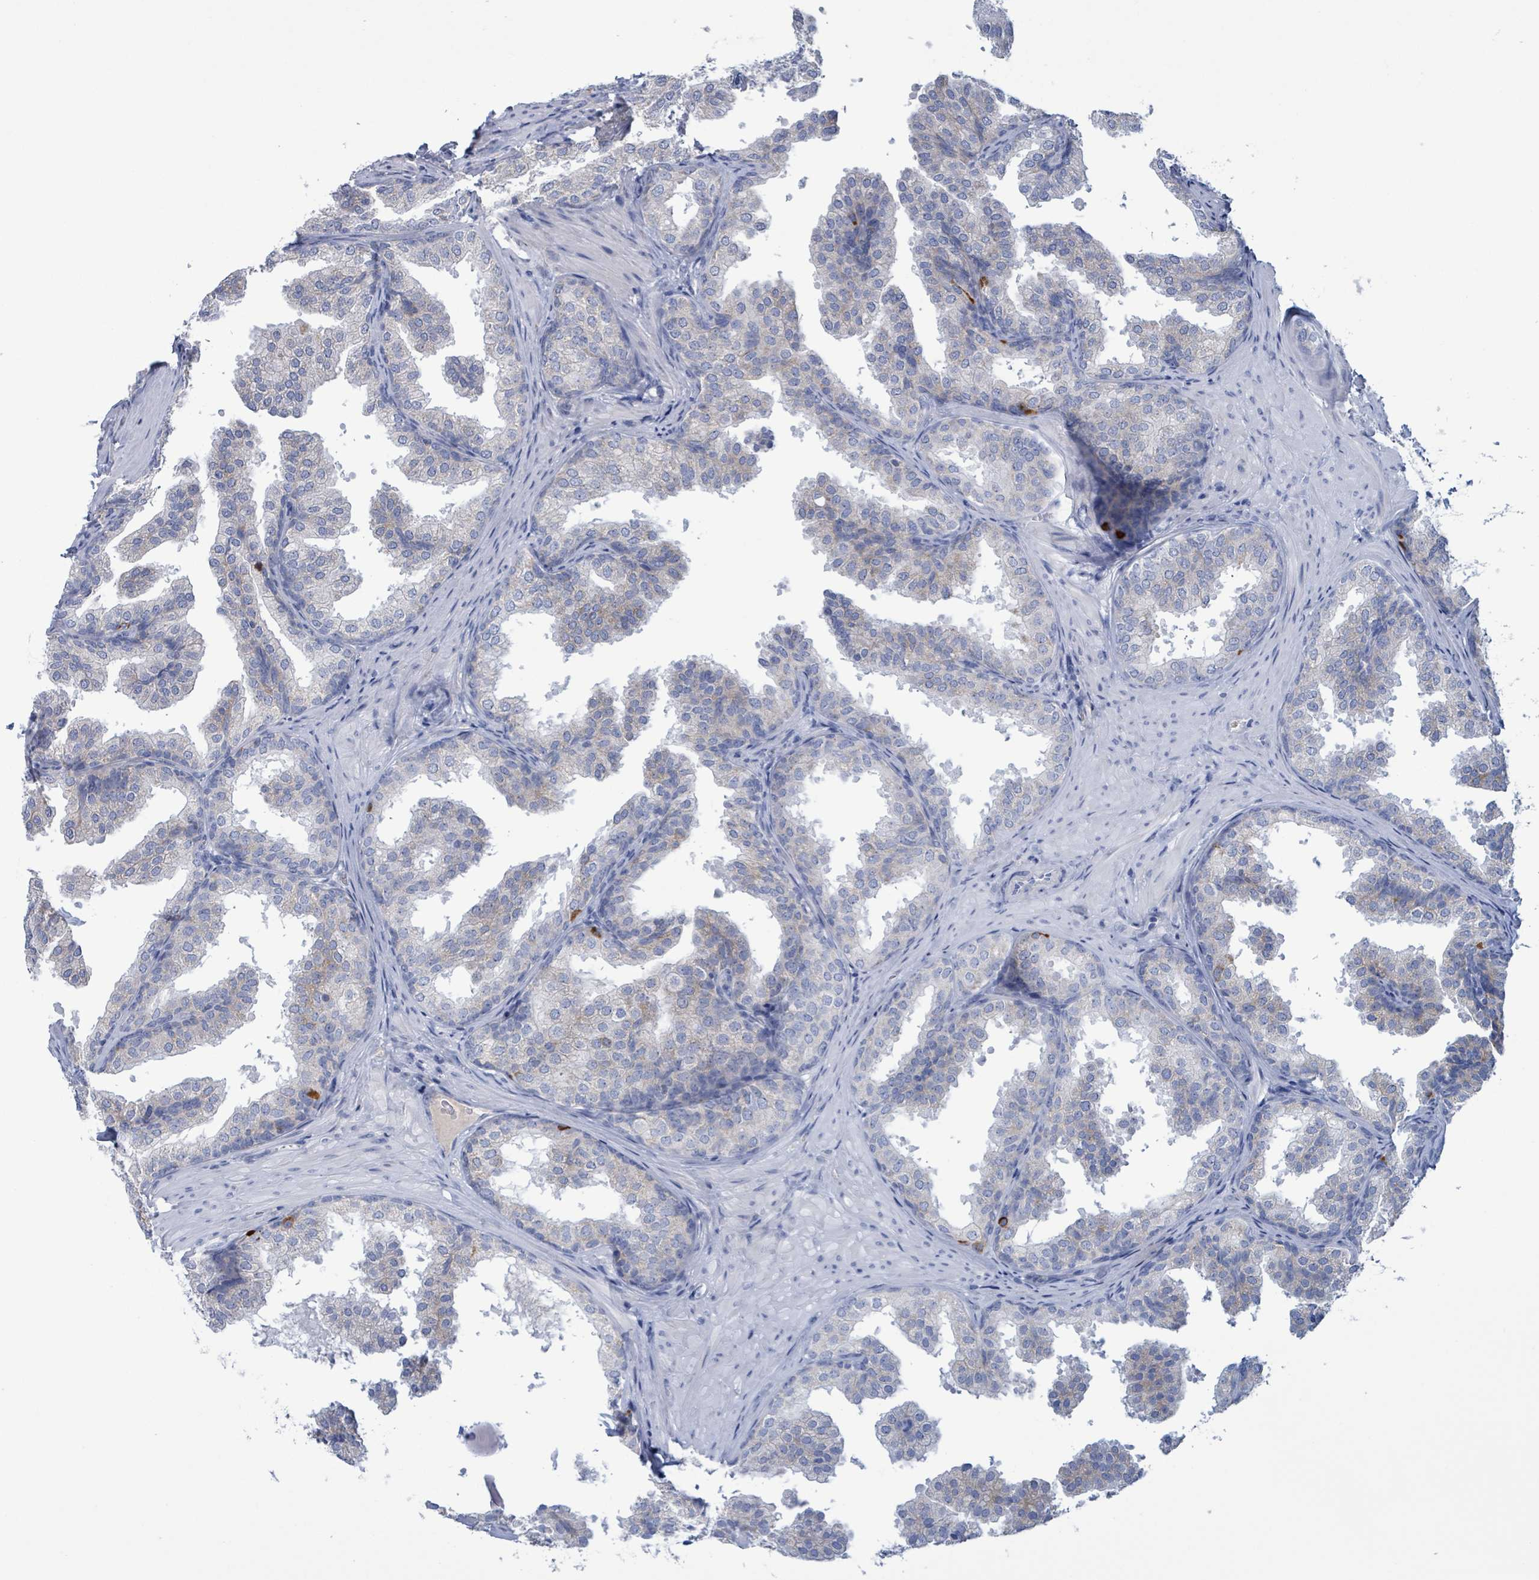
{"staining": {"intensity": "negative", "quantity": "none", "location": "none"}, "tissue": "prostate", "cell_type": "Glandular cells", "image_type": "normal", "snomed": [{"axis": "morphology", "description": "Normal tissue, NOS"}, {"axis": "topography", "description": "Prostate"}], "caption": "IHC of benign prostate exhibits no staining in glandular cells.", "gene": "AKR1C4", "patient": {"sex": "male", "age": 37}}